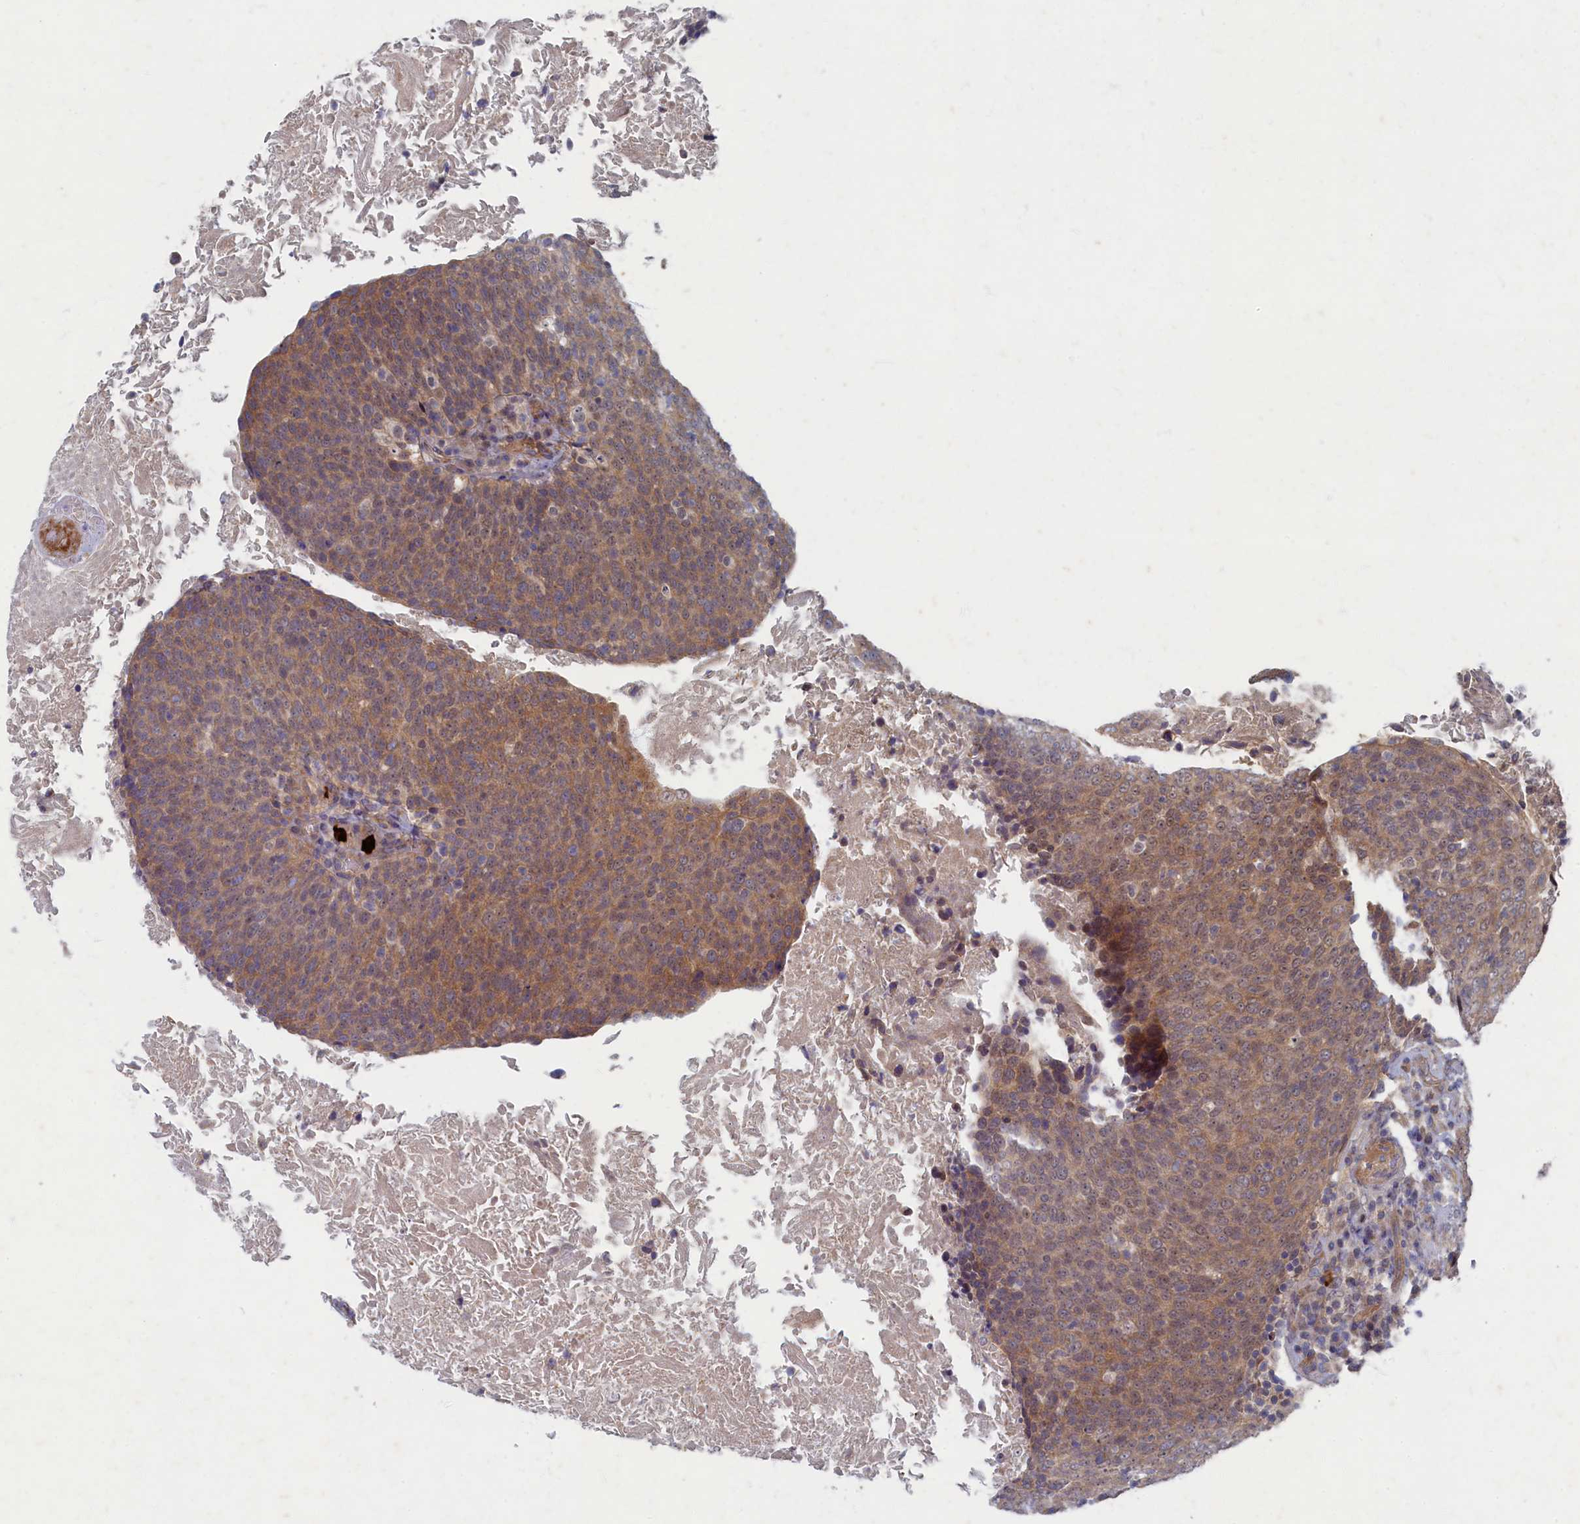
{"staining": {"intensity": "moderate", "quantity": ">75%", "location": "cytoplasmic/membranous"}, "tissue": "head and neck cancer", "cell_type": "Tumor cells", "image_type": "cancer", "snomed": [{"axis": "morphology", "description": "Squamous cell carcinoma, NOS"}, {"axis": "morphology", "description": "Squamous cell carcinoma, metastatic, NOS"}, {"axis": "topography", "description": "Lymph node"}, {"axis": "topography", "description": "Head-Neck"}], "caption": "Head and neck squamous cell carcinoma tissue reveals moderate cytoplasmic/membranous staining in about >75% of tumor cells (IHC, brightfield microscopy, high magnification).", "gene": "WDR59", "patient": {"sex": "male", "age": 62}}